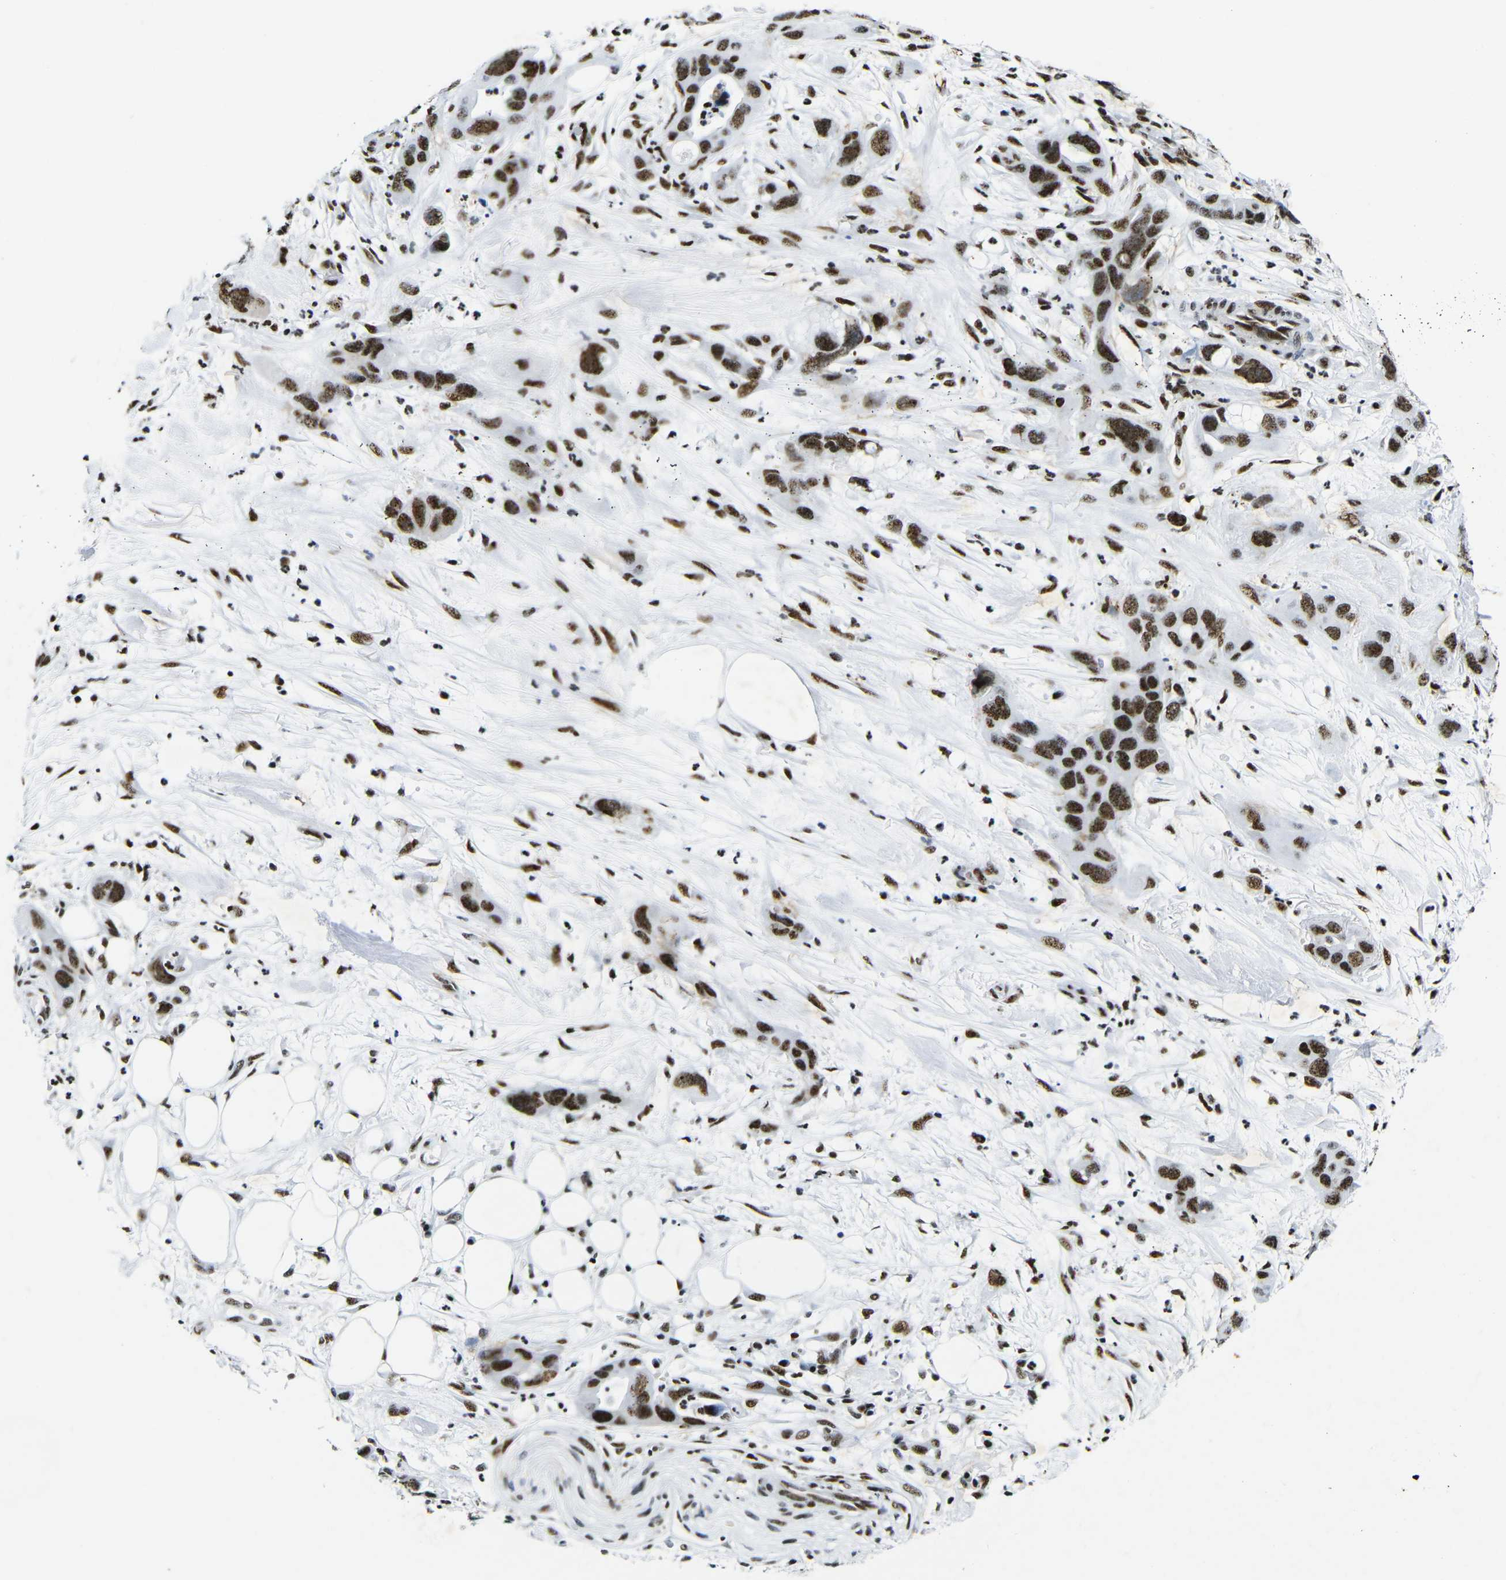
{"staining": {"intensity": "strong", "quantity": ">75%", "location": "nuclear"}, "tissue": "pancreatic cancer", "cell_type": "Tumor cells", "image_type": "cancer", "snomed": [{"axis": "morphology", "description": "Adenocarcinoma, NOS"}, {"axis": "topography", "description": "Pancreas"}], "caption": "Immunohistochemistry (DAB) staining of pancreatic adenocarcinoma displays strong nuclear protein expression in about >75% of tumor cells. (Stains: DAB (3,3'-diaminobenzidine) in brown, nuclei in blue, Microscopy: brightfield microscopy at high magnification).", "gene": "SRSF1", "patient": {"sex": "female", "age": 71}}